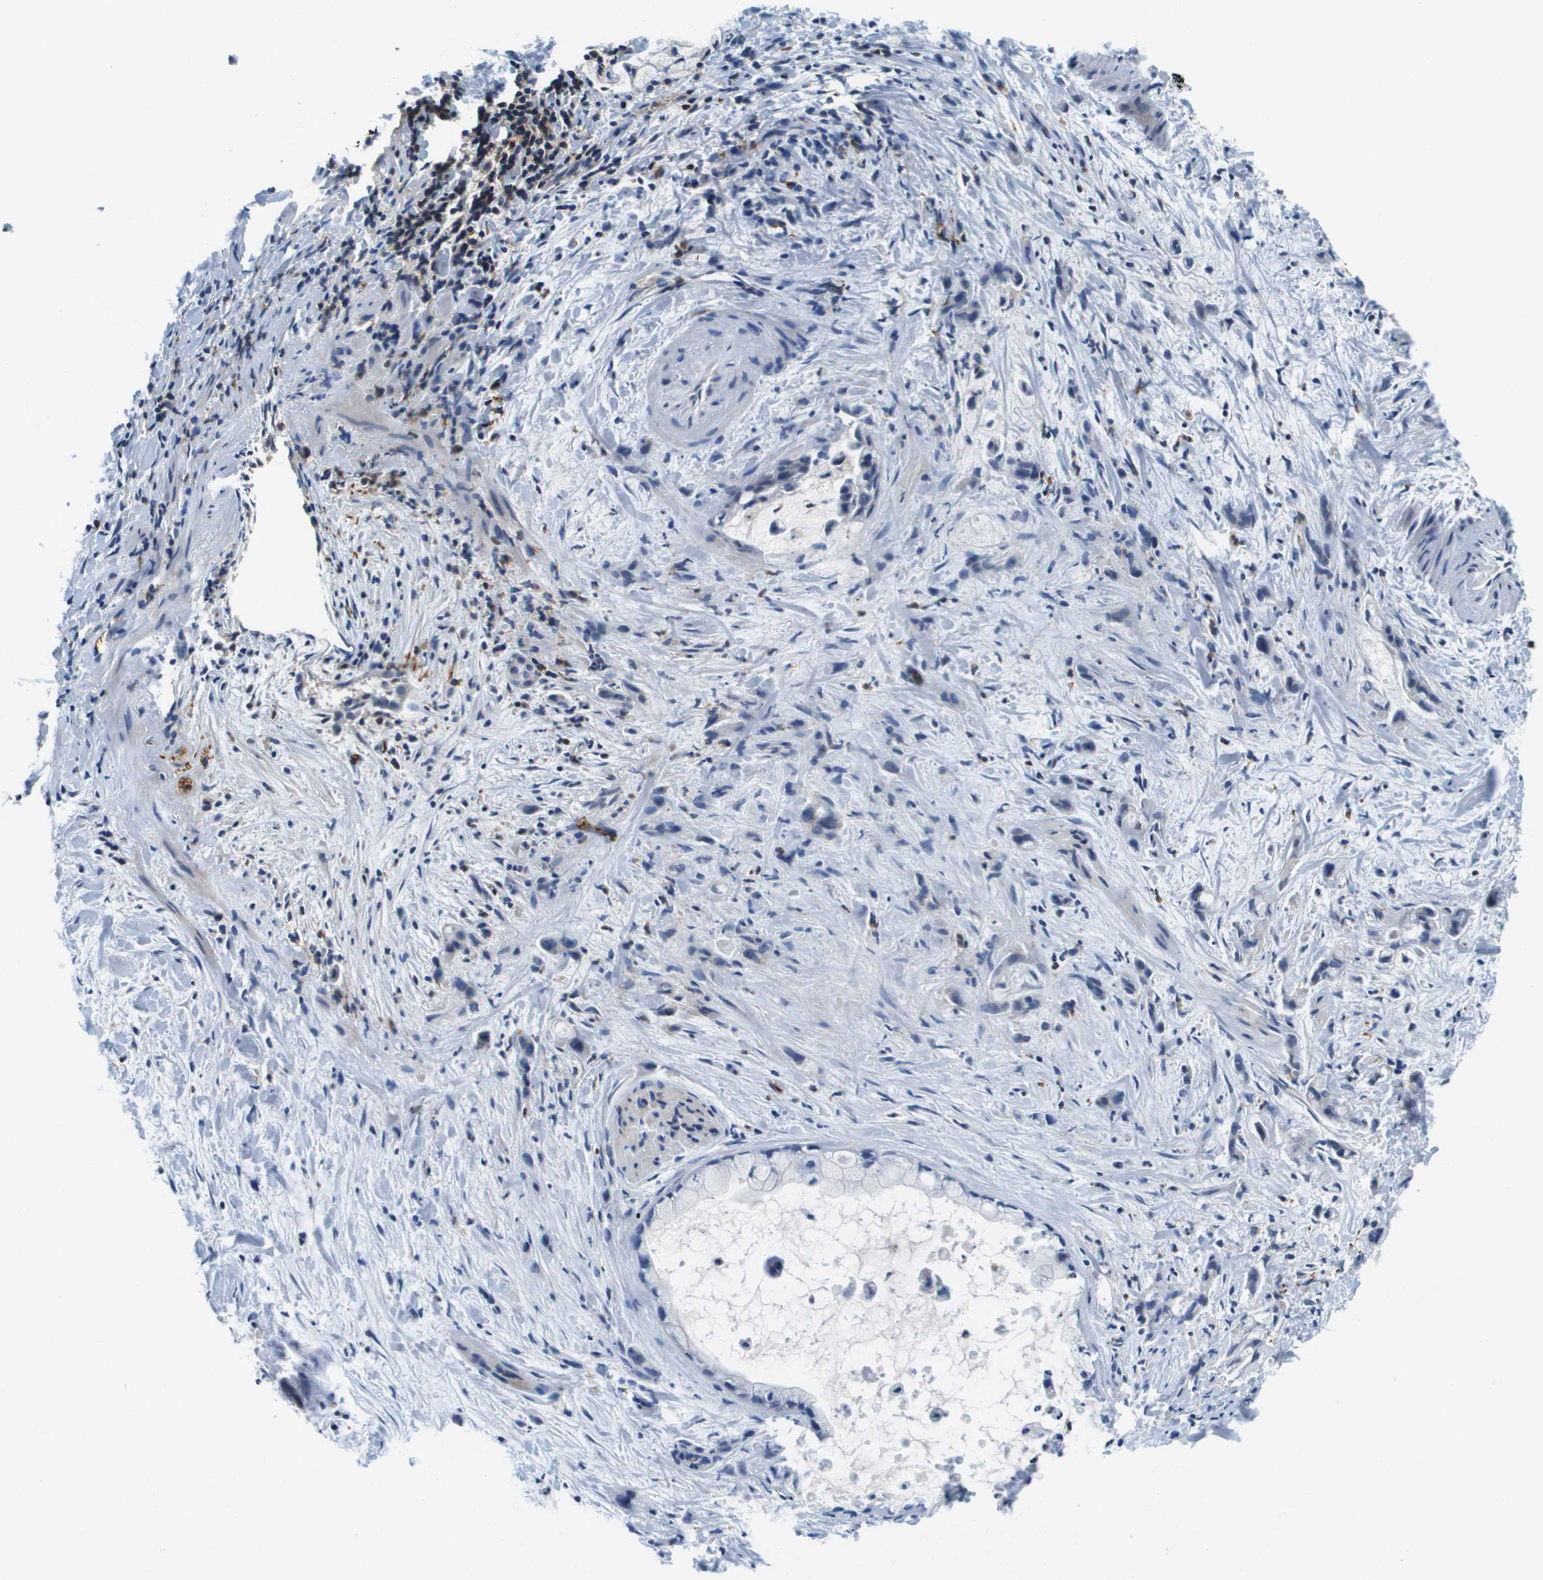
{"staining": {"intensity": "negative", "quantity": "none", "location": "none"}, "tissue": "liver cancer", "cell_type": "Tumor cells", "image_type": "cancer", "snomed": [{"axis": "morphology", "description": "Cholangiocarcinoma"}, {"axis": "topography", "description": "Liver"}], "caption": "IHC photomicrograph of cholangiocarcinoma (liver) stained for a protein (brown), which reveals no staining in tumor cells.", "gene": "KCNQ5", "patient": {"sex": "female", "age": 72}}